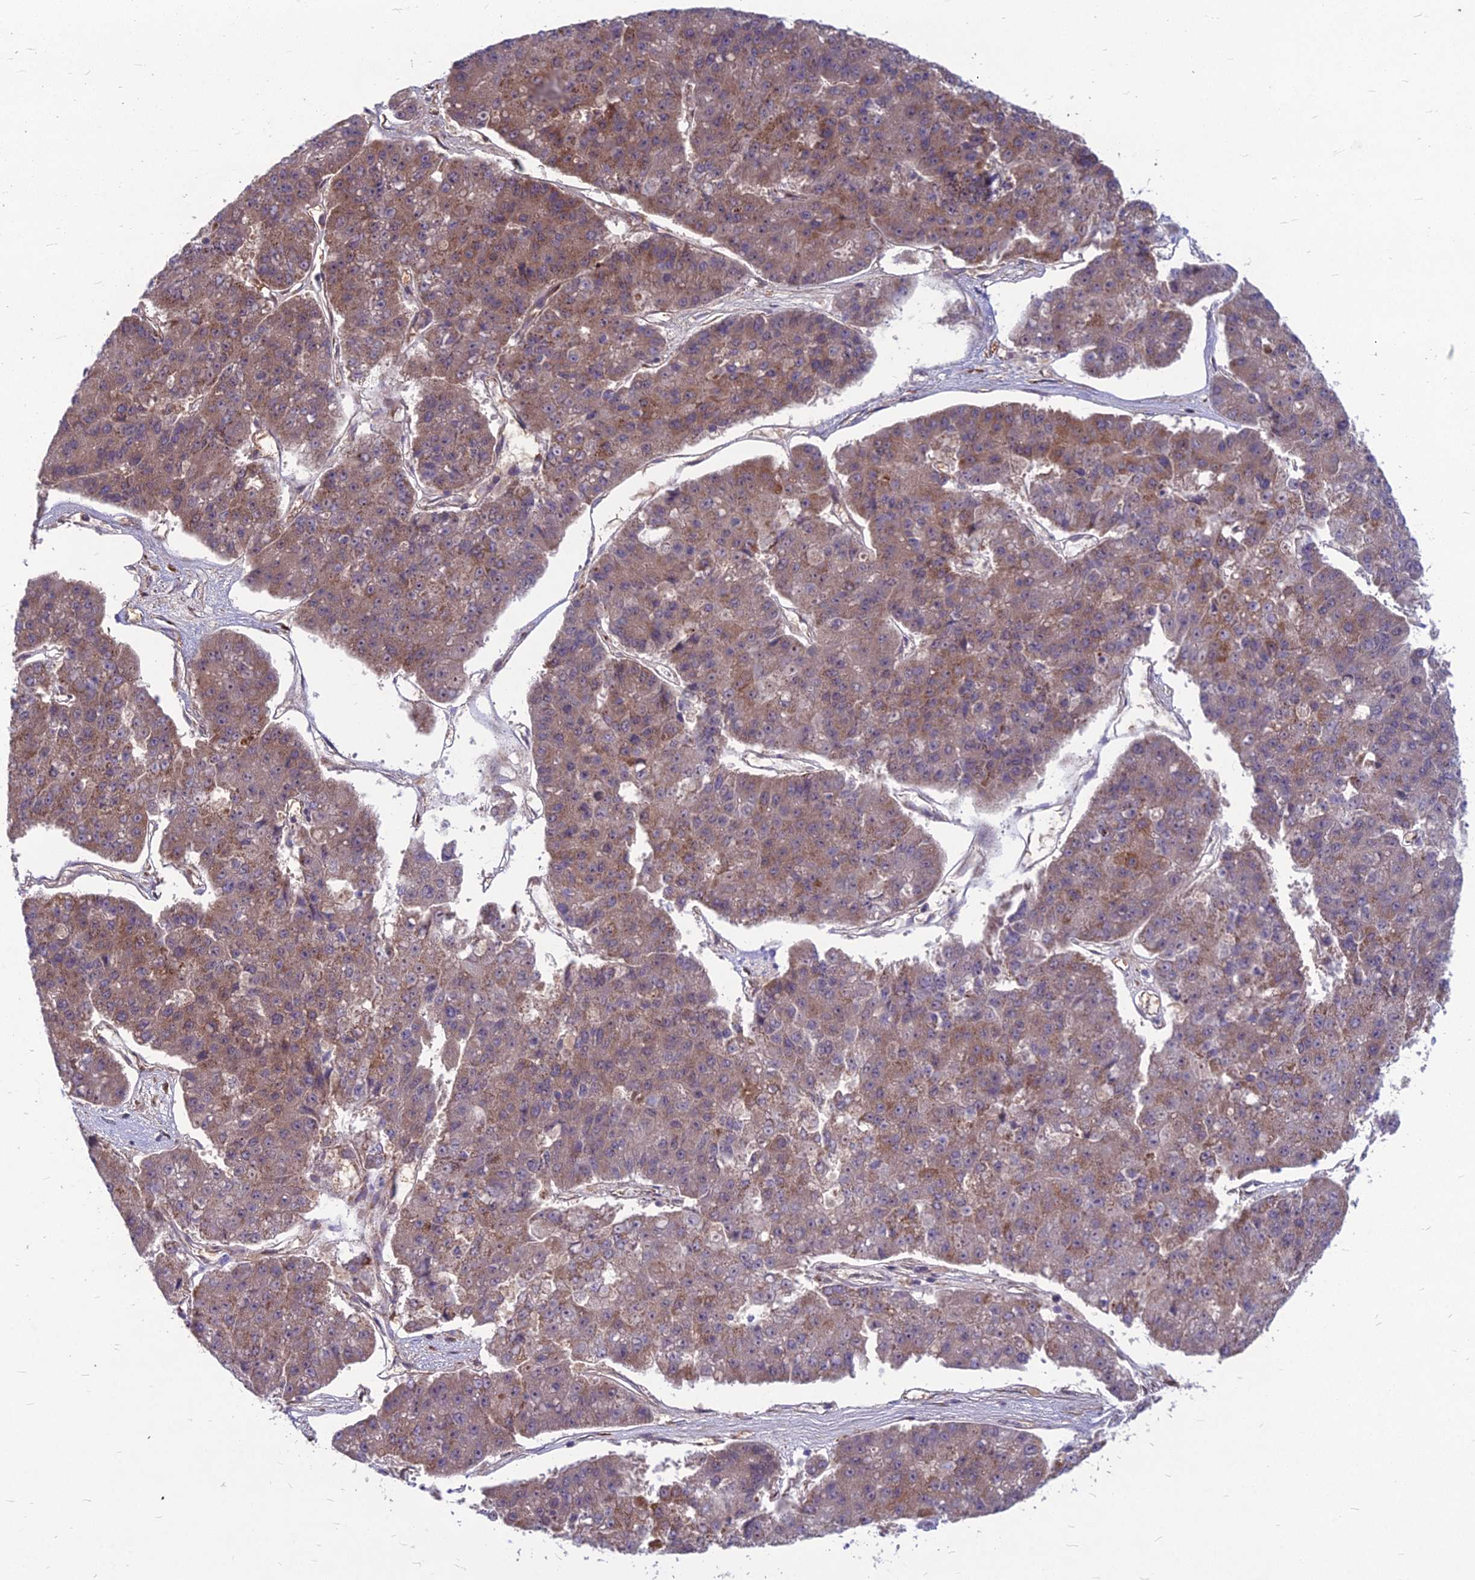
{"staining": {"intensity": "moderate", "quantity": "<25%", "location": "cytoplasmic/membranous"}, "tissue": "pancreatic cancer", "cell_type": "Tumor cells", "image_type": "cancer", "snomed": [{"axis": "morphology", "description": "Adenocarcinoma, NOS"}, {"axis": "topography", "description": "Pancreas"}], "caption": "IHC (DAB) staining of human adenocarcinoma (pancreatic) shows moderate cytoplasmic/membranous protein expression in approximately <25% of tumor cells.", "gene": "MFSD8", "patient": {"sex": "male", "age": 50}}